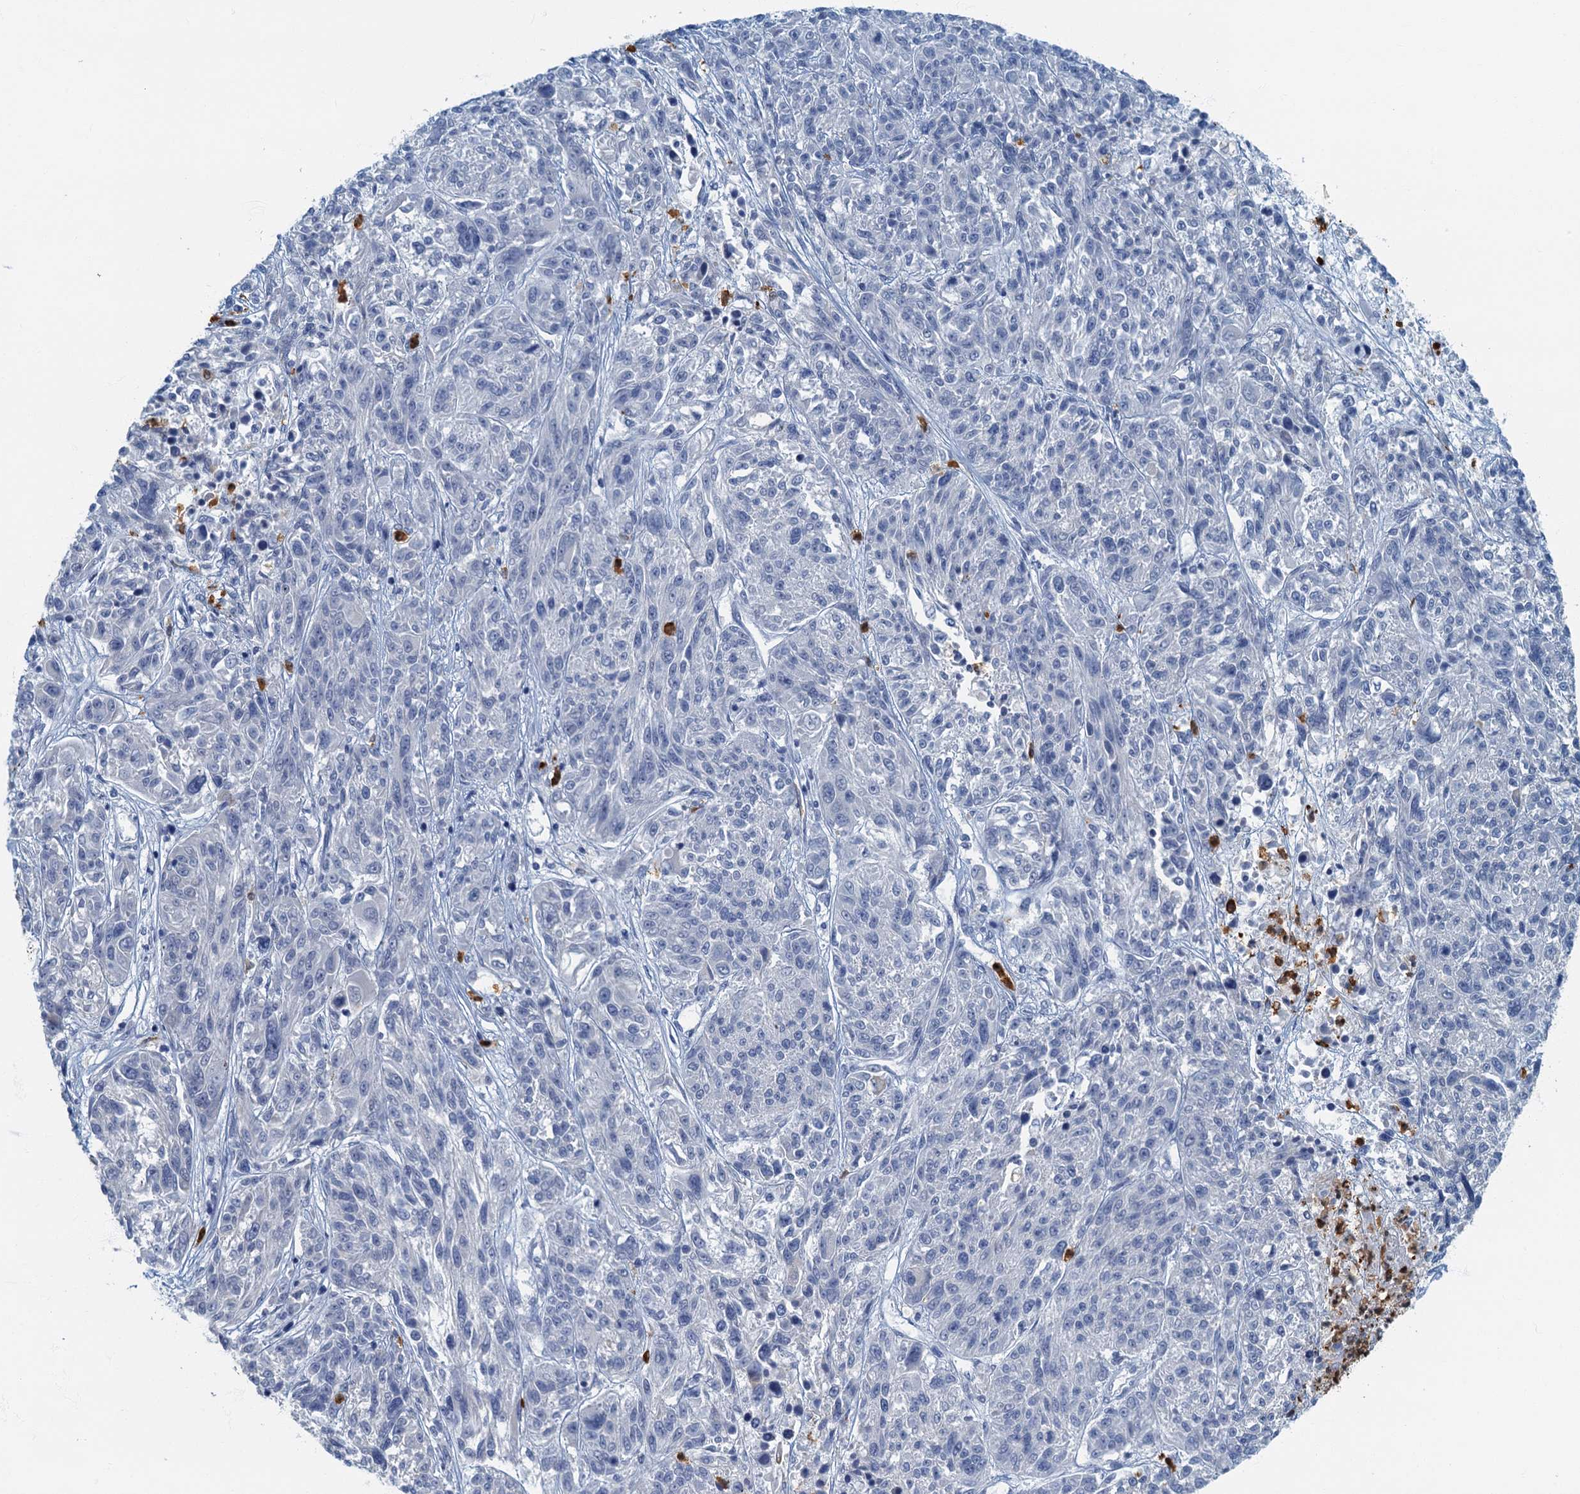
{"staining": {"intensity": "negative", "quantity": "none", "location": "none"}, "tissue": "melanoma", "cell_type": "Tumor cells", "image_type": "cancer", "snomed": [{"axis": "morphology", "description": "Malignant melanoma, NOS"}, {"axis": "topography", "description": "Skin"}], "caption": "High power microscopy histopathology image of an immunohistochemistry micrograph of malignant melanoma, revealing no significant positivity in tumor cells. (Brightfield microscopy of DAB (3,3'-diaminobenzidine) immunohistochemistry (IHC) at high magnification).", "gene": "ANKDD1A", "patient": {"sex": "male", "age": 53}}